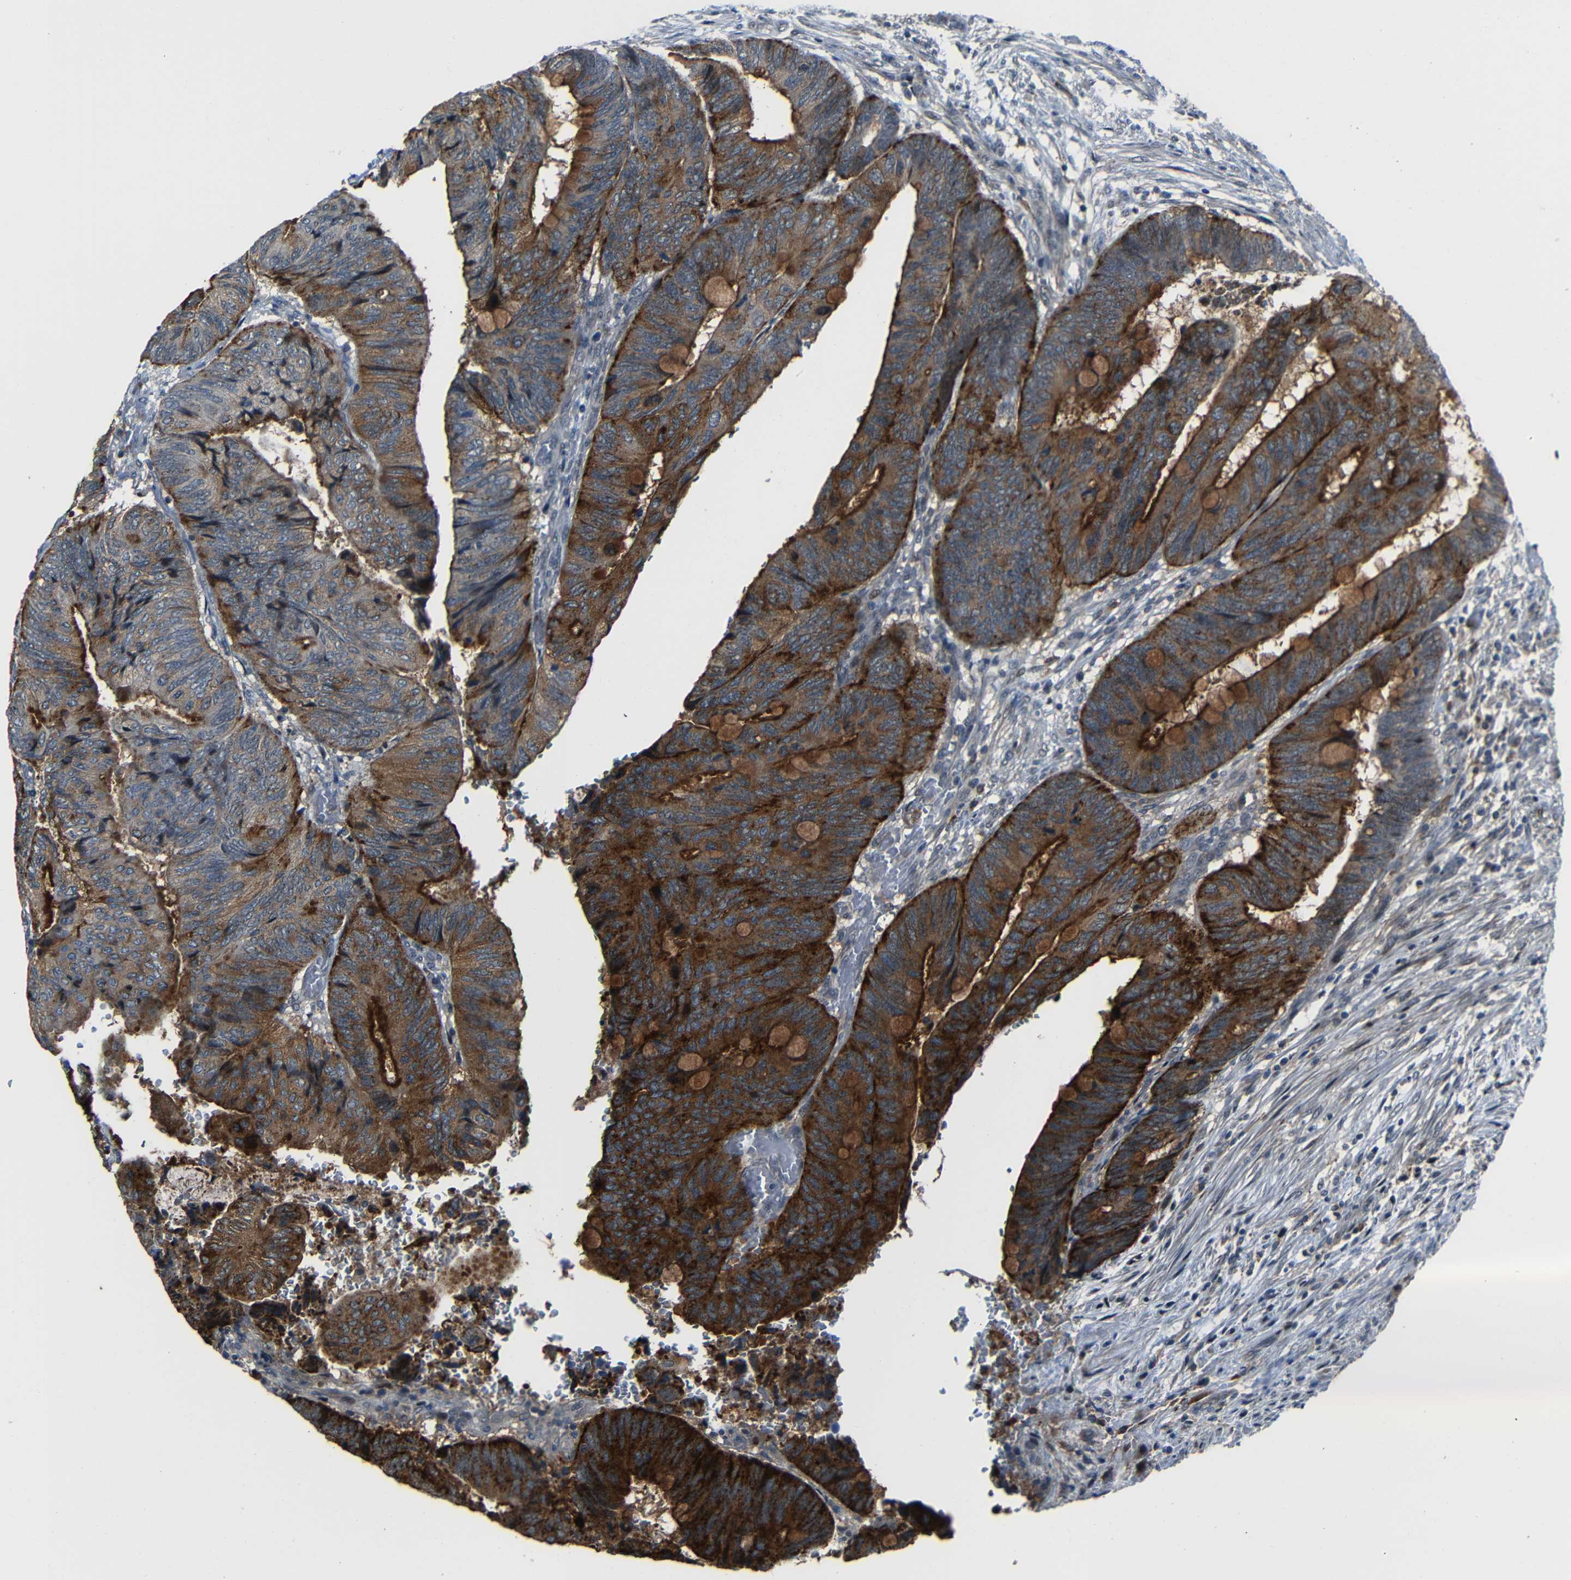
{"staining": {"intensity": "moderate", "quantity": ">75%", "location": "cytoplasmic/membranous"}, "tissue": "colorectal cancer", "cell_type": "Tumor cells", "image_type": "cancer", "snomed": [{"axis": "morphology", "description": "Normal tissue, NOS"}, {"axis": "morphology", "description": "Adenocarcinoma, NOS"}, {"axis": "topography", "description": "Rectum"}, {"axis": "topography", "description": "Peripheral nerve tissue"}], "caption": "Colorectal adenocarcinoma stained for a protein shows moderate cytoplasmic/membranous positivity in tumor cells. The protein of interest is shown in brown color, while the nuclei are stained blue.", "gene": "DNAJC5", "patient": {"sex": "male", "age": 92}}